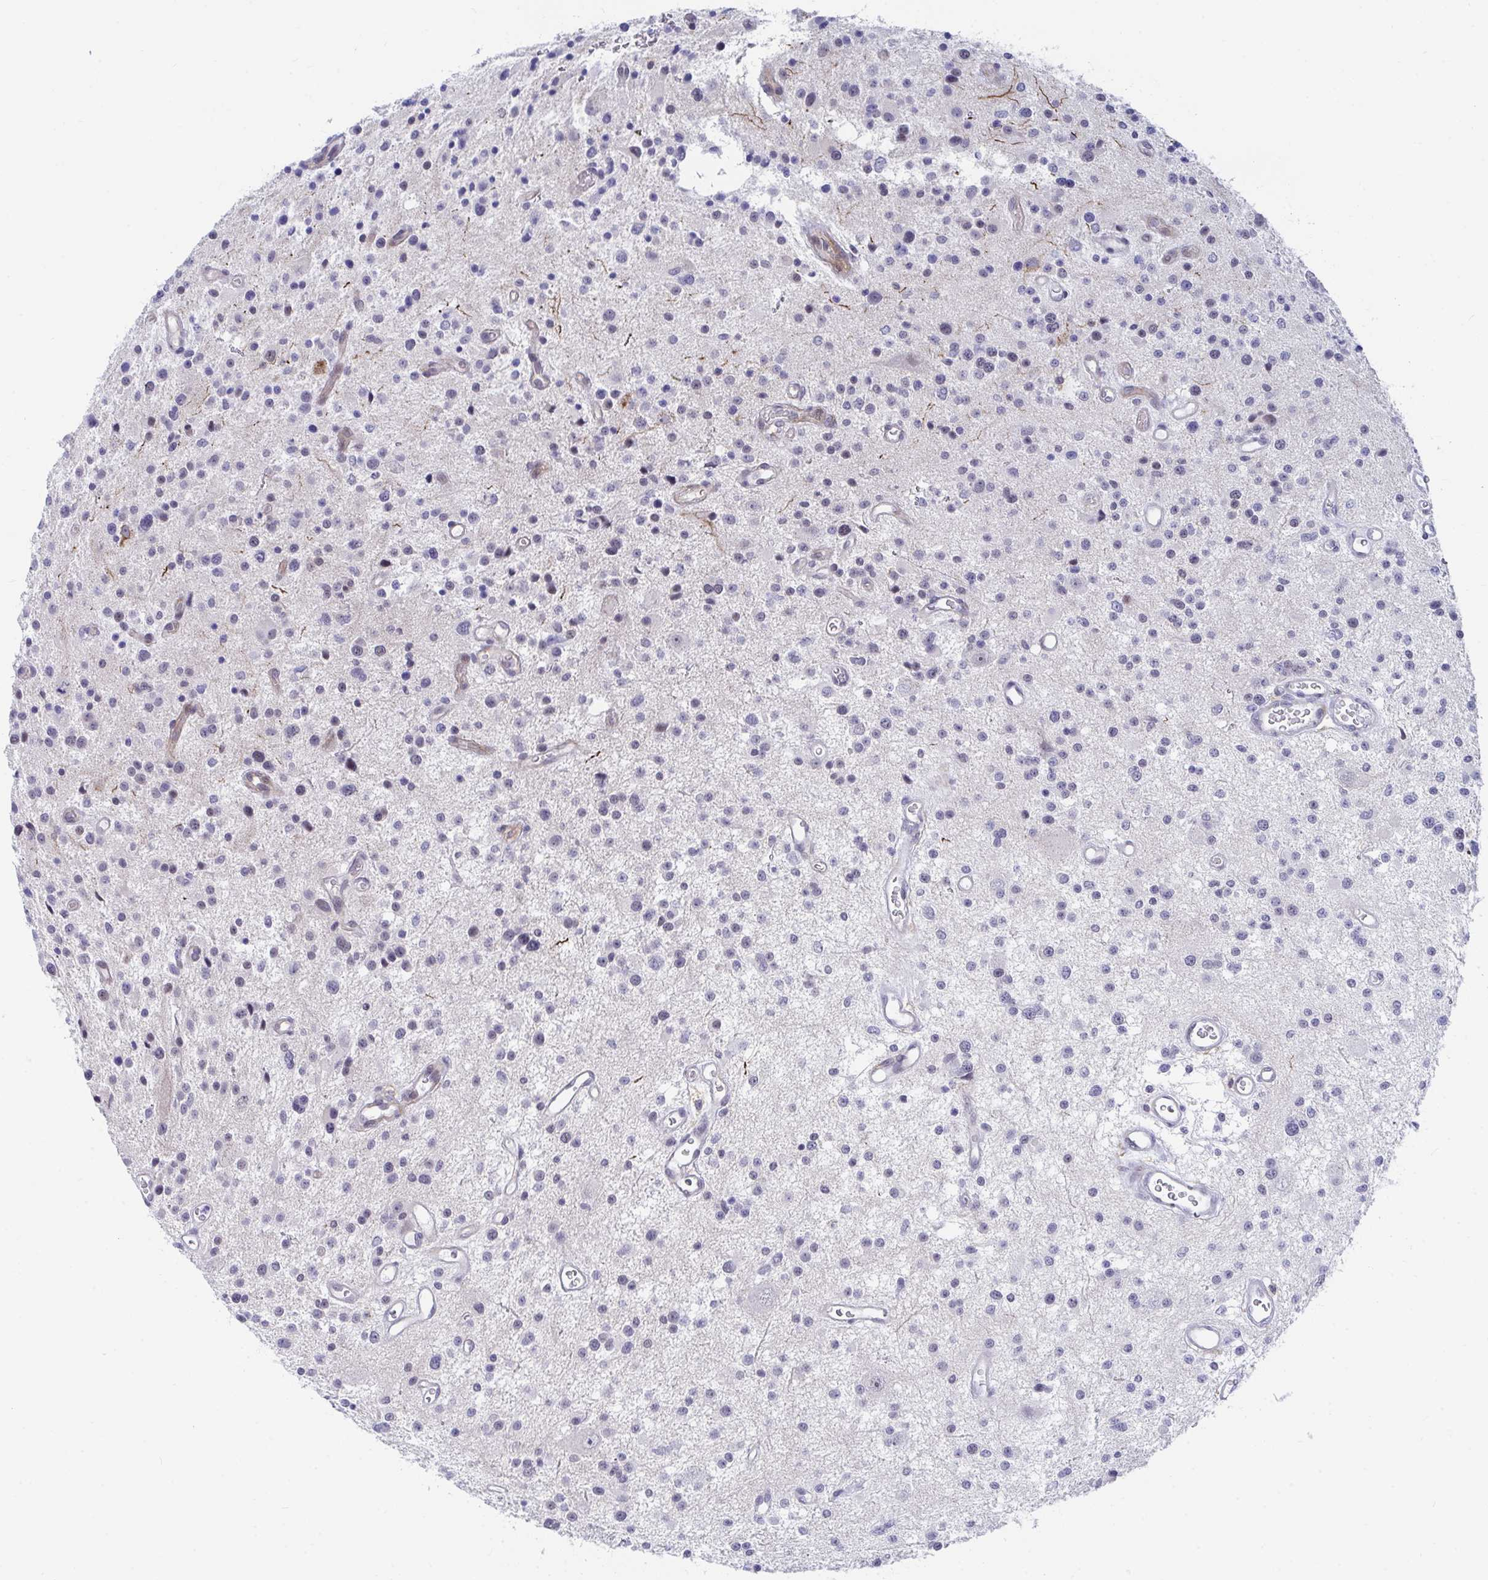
{"staining": {"intensity": "negative", "quantity": "none", "location": "none"}, "tissue": "glioma", "cell_type": "Tumor cells", "image_type": "cancer", "snomed": [{"axis": "morphology", "description": "Glioma, malignant, Low grade"}, {"axis": "topography", "description": "Brain"}], "caption": "This is an IHC histopathology image of malignant glioma (low-grade). There is no positivity in tumor cells.", "gene": "DAOA", "patient": {"sex": "male", "age": 43}}